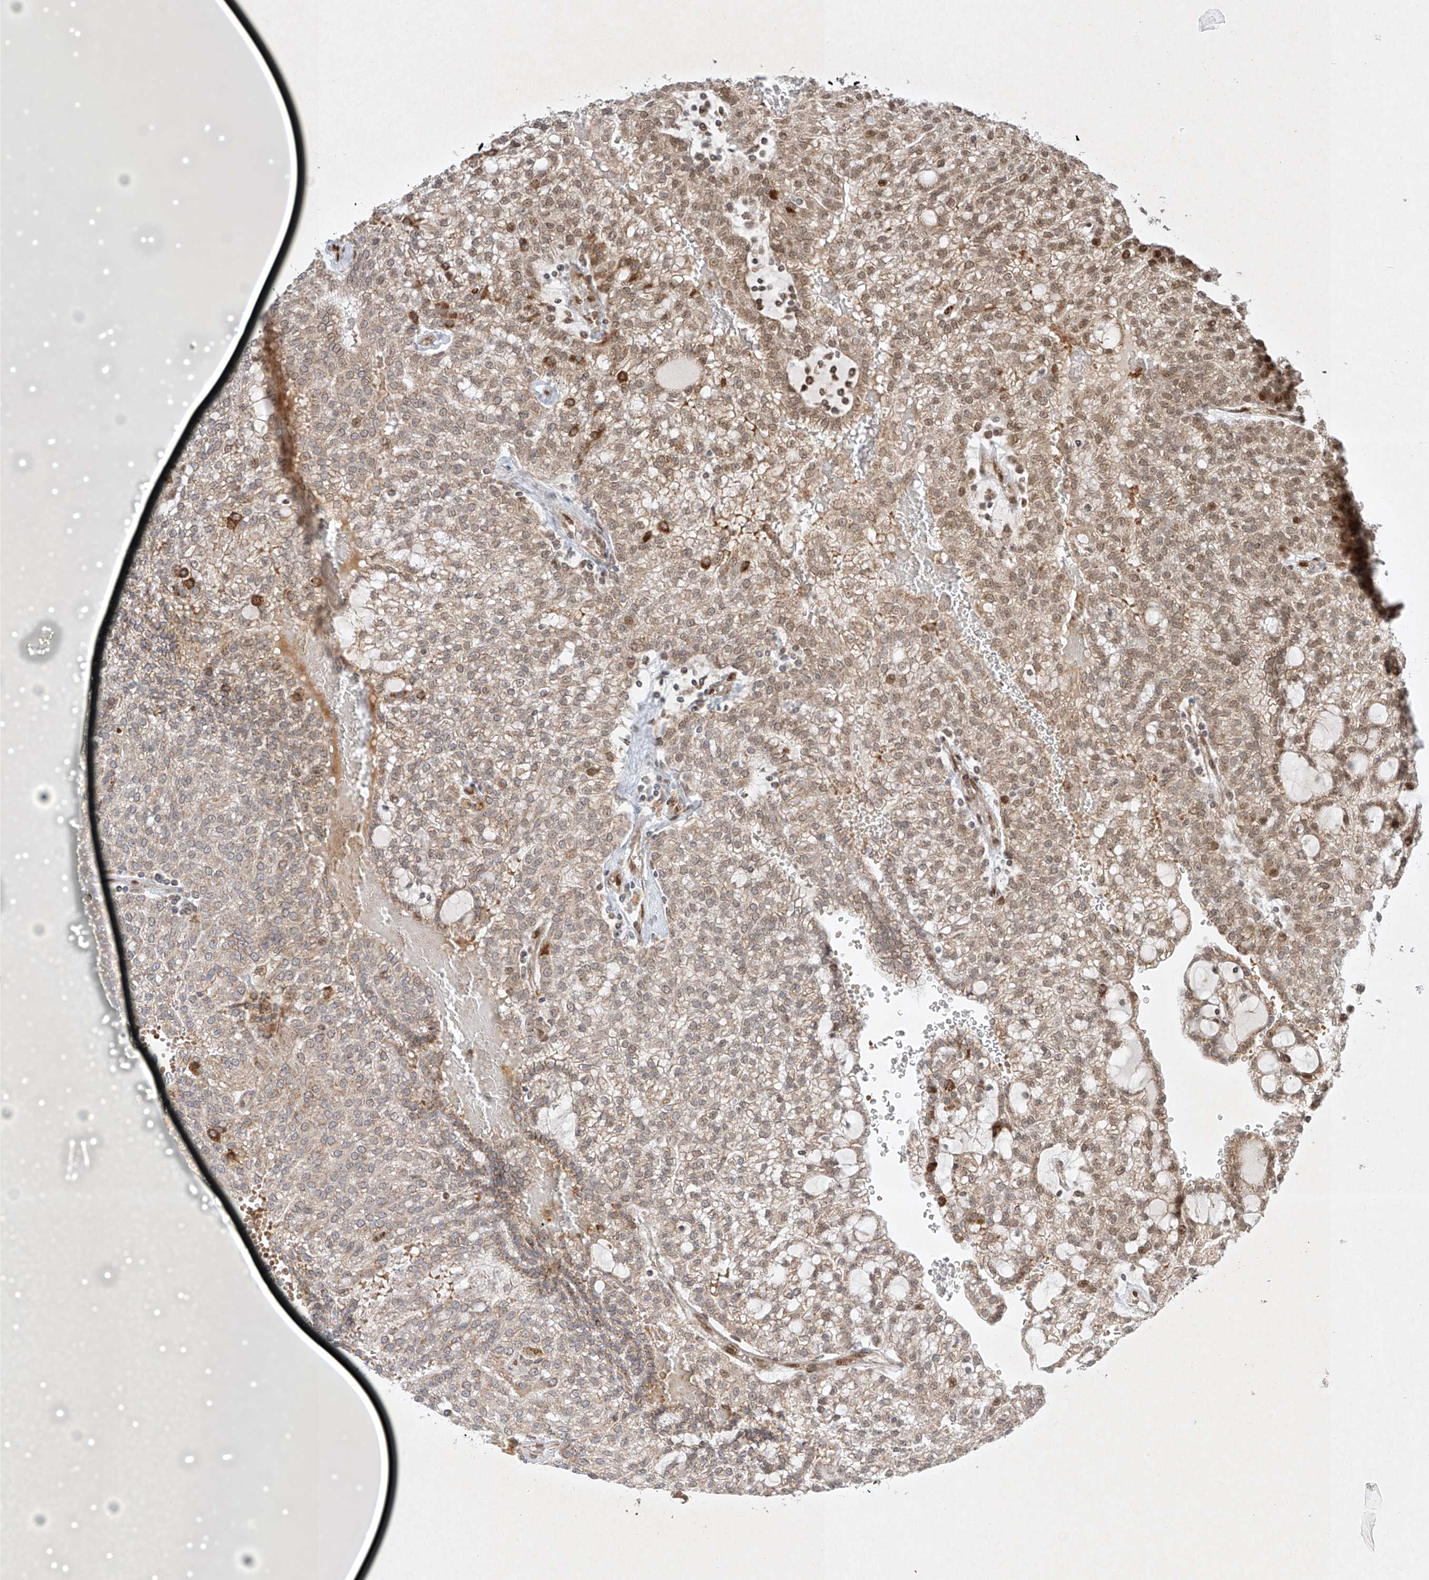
{"staining": {"intensity": "moderate", "quantity": "25%-75%", "location": "cytoplasmic/membranous,nuclear"}, "tissue": "renal cancer", "cell_type": "Tumor cells", "image_type": "cancer", "snomed": [{"axis": "morphology", "description": "Adenocarcinoma, NOS"}, {"axis": "topography", "description": "Kidney"}], "caption": "High-power microscopy captured an IHC photomicrograph of adenocarcinoma (renal), revealing moderate cytoplasmic/membranous and nuclear staining in approximately 25%-75% of tumor cells.", "gene": "EPG5", "patient": {"sex": "male", "age": 63}}